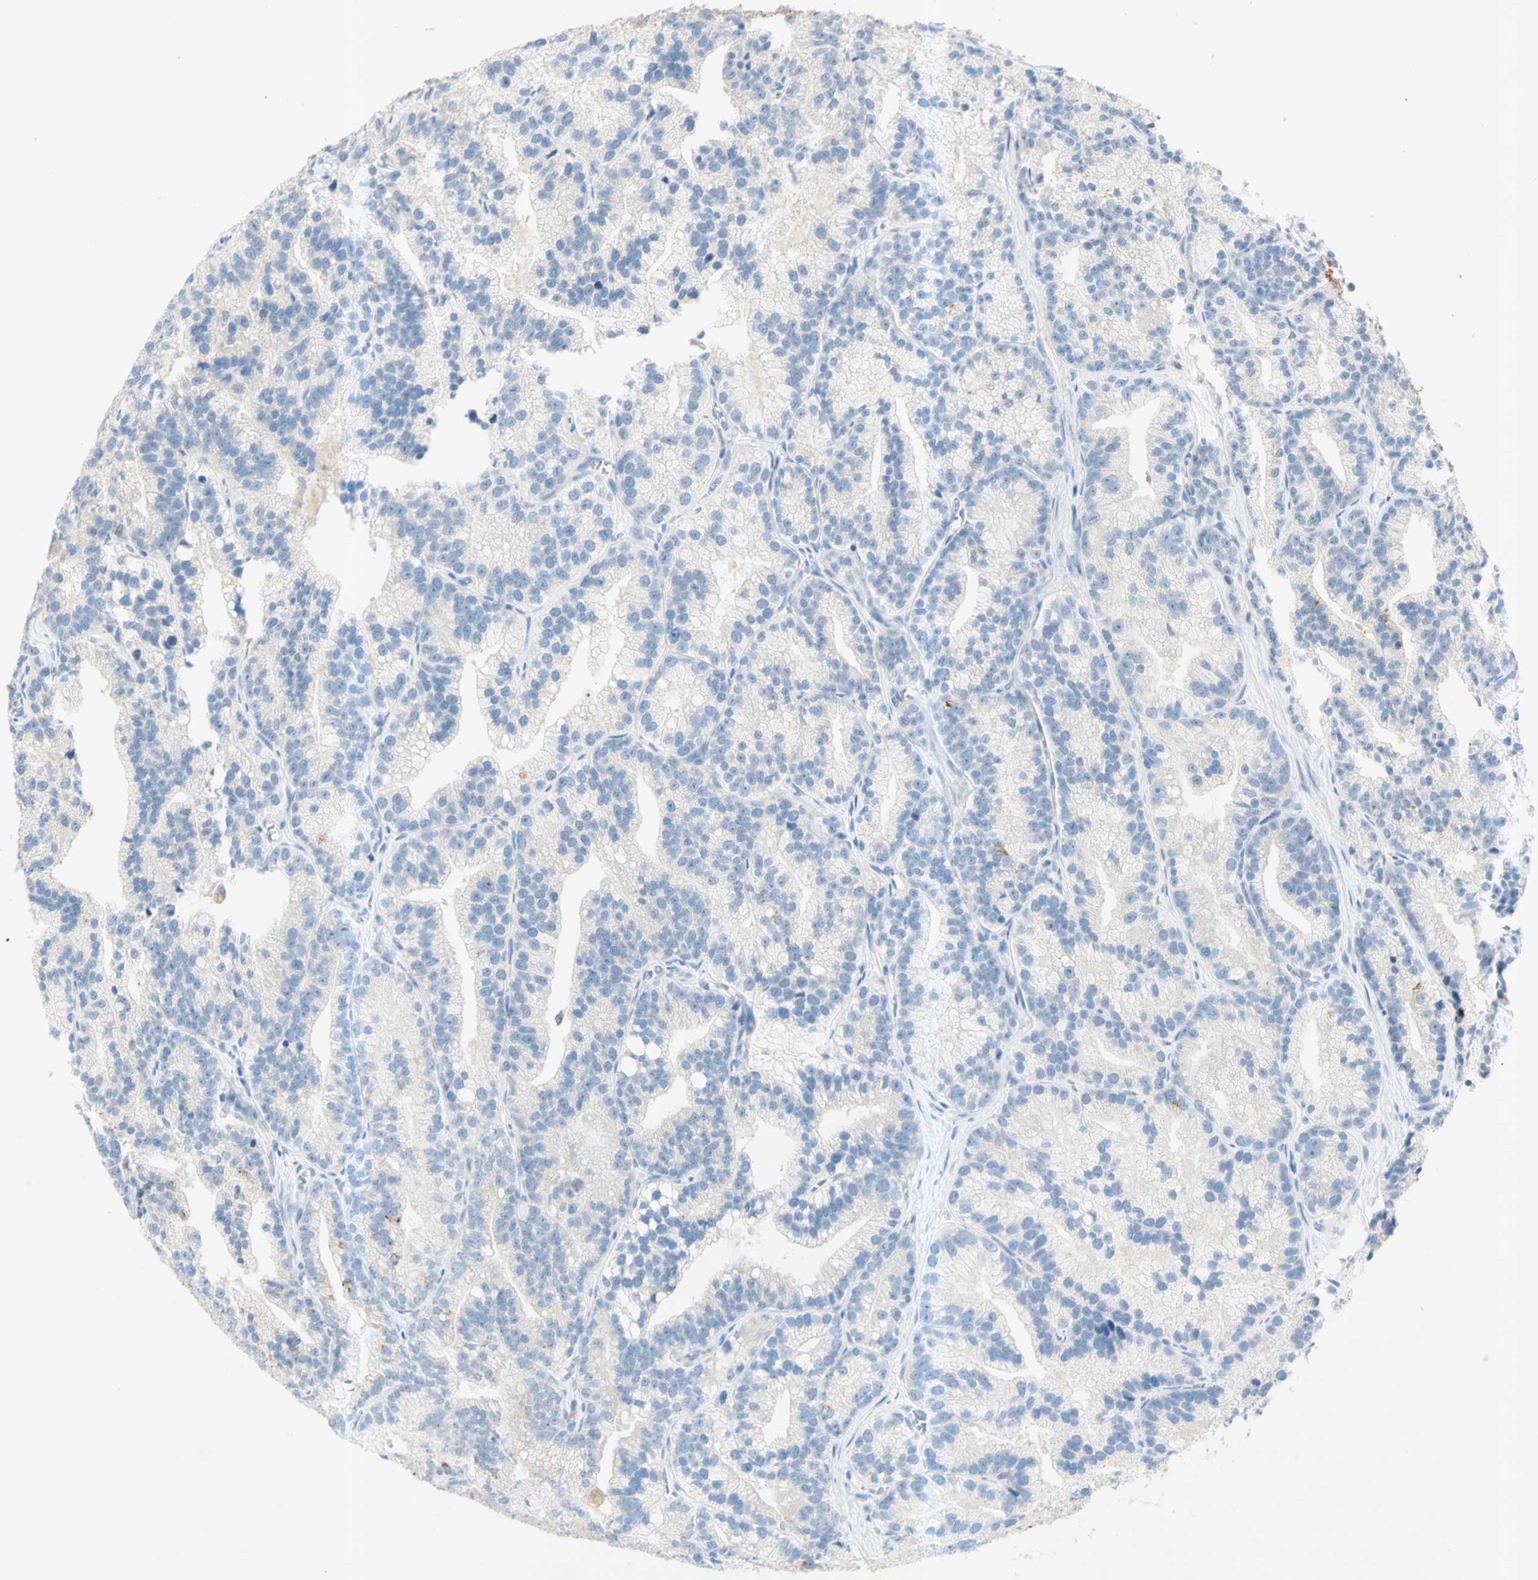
{"staining": {"intensity": "weak", "quantity": "25%-75%", "location": "cytoplasmic/membranous"}, "tissue": "prostate cancer", "cell_type": "Tumor cells", "image_type": "cancer", "snomed": [{"axis": "morphology", "description": "Adenocarcinoma, Low grade"}, {"axis": "topography", "description": "Prostate"}], "caption": "Prostate cancer tissue reveals weak cytoplasmic/membranous positivity in about 25%-75% of tumor cells Immunohistochemistry (ihc) stains the protein of interest in brown and the nuclei are stained blue.", "gene": "GDF15", "patient": {"sex": "male", "age": 89}}